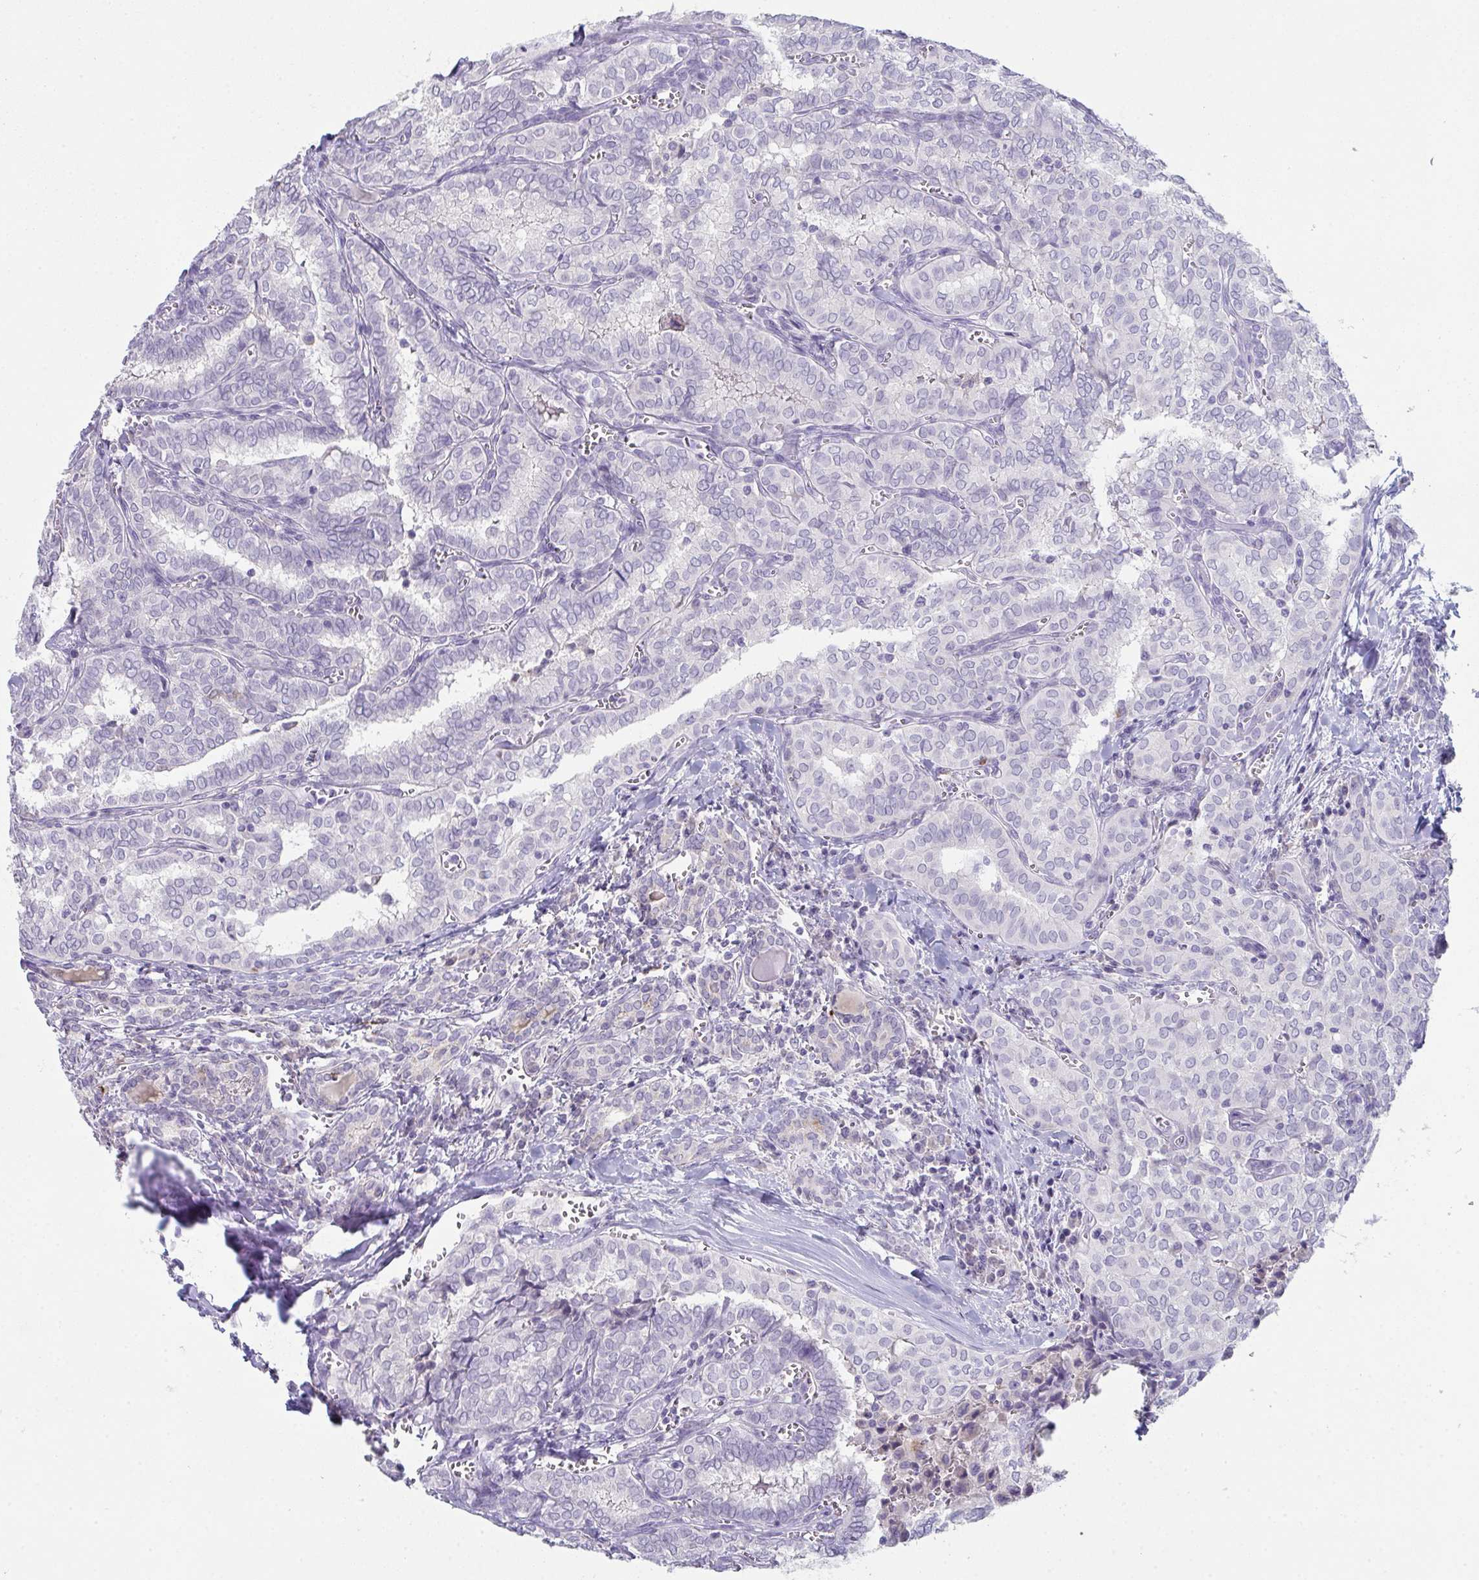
{"staining": {"intensity": "negative", "quantity": "none", "location": "none"}, "tissue": "thyroid cancer", "cell_type": "Tumor cells", "image_type": "cancer", "snomed": [{"axis": "morphology", "description": "Papillary adenocarcinoma, NOS"}, {"axis": "topography", "description": "Thyroid gland"}], "caption": "DAB immunohistochemical staining of human thyroid papillary adenocarcinoma reveals no significant expression in tumor cells.", "gene": "ADAM21", "patient": {"sex": "female", "age": 30}}